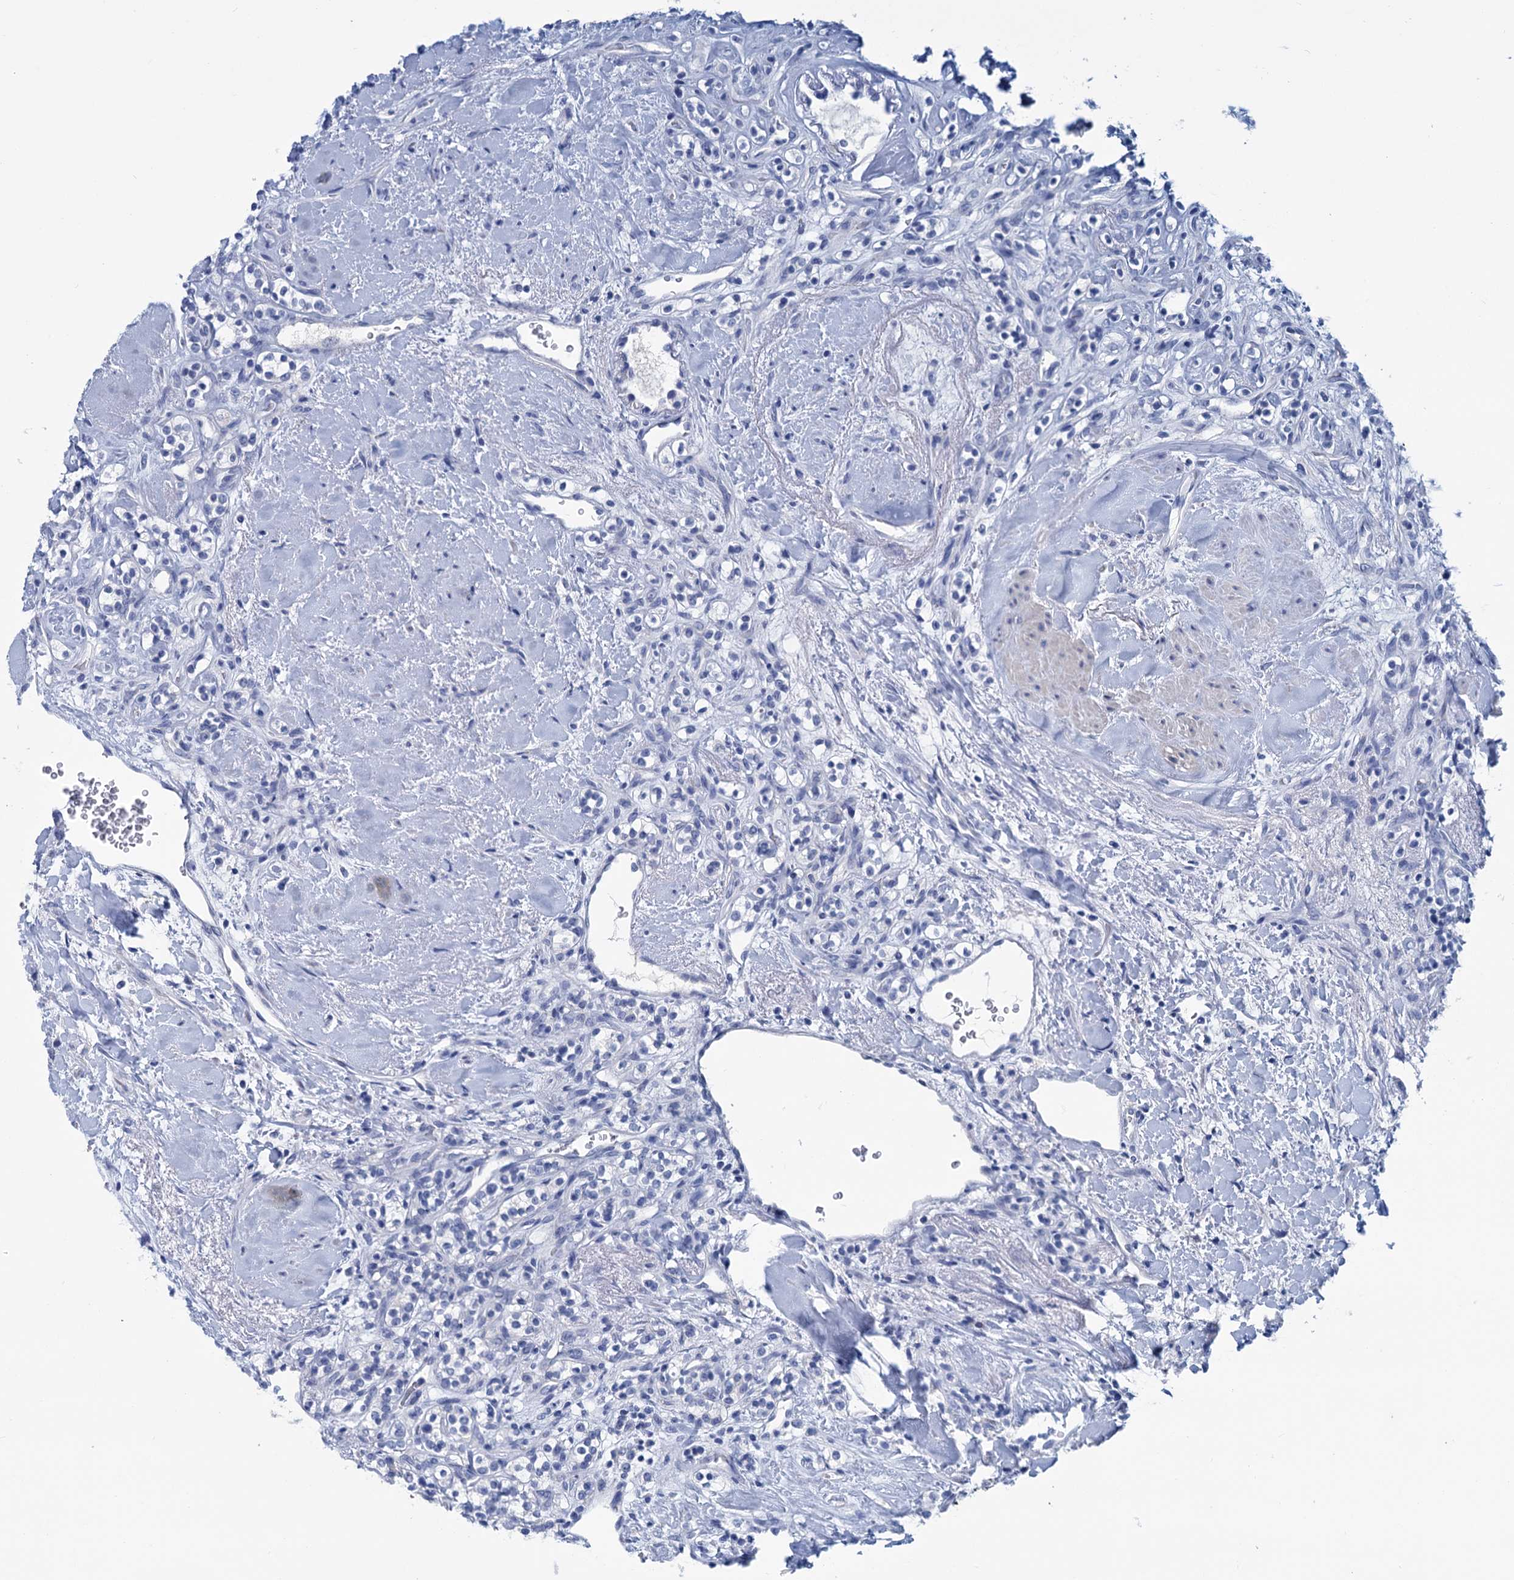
{"staining": {"intensity": "negative", "quantity": "none", "location": "none"}, "tissue": "renal cancer", "cell_type": "Tumor cells", "image_type": "cancer", "snomed": [{"axis": "morphology", "description": "Adenocarcinoma, NOS"}, {"axis": "topography", "description": "Kidney"}], "caption": "IHC of renal adenocarcinoma exhibits no expression in tumor cells. (Stains: DAB (3,3'-diaminobenzidine) immunohistochemistry (IHC) with hematoxylin counter stain, Microscopy: brightfield microscopy at high magnification).", "gene": "MYOZ3", "patient": {"sex": "male", "age": 77}}